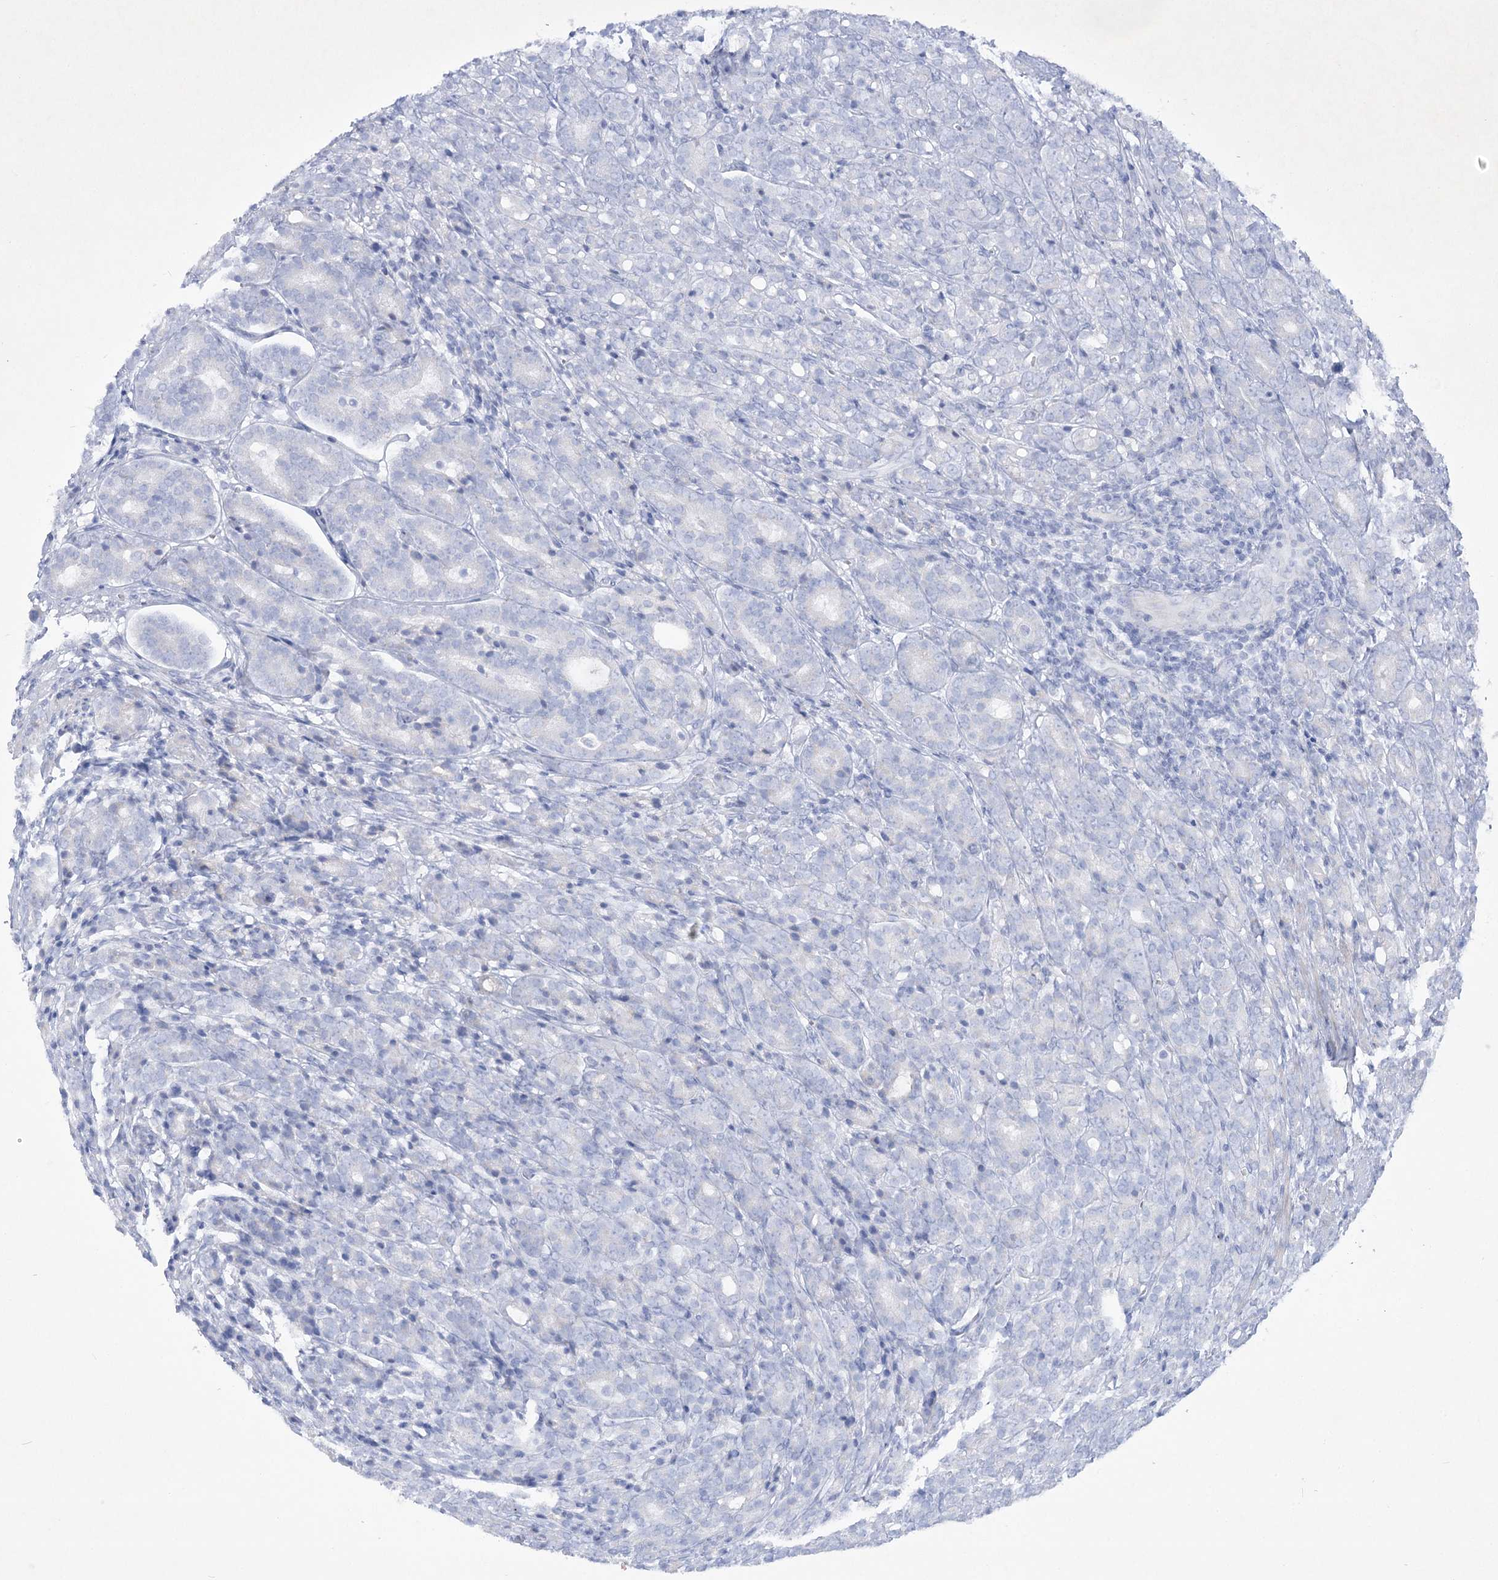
{"staining": {"intensity": "negative", "quantity": "none", "location": "none"}, "tissue": "prostate cancer", "cell_type": "Tumor cells", "image_type": "cancer", "snomed": [{"axis": "morphology", "description": "Adenocarcinoma, High grade"}, {"axis": "topography", "description": "Prostate"}], "caption": "Tumor cells show no significant staining in prostate cancer (high-grade adenocarcinoma). (DAB (3,3'-diaminobenzidine) immunohistochemistry, high magnification).", "gene": "GBF1", "patient": {"sex": "male", "age": 62}}